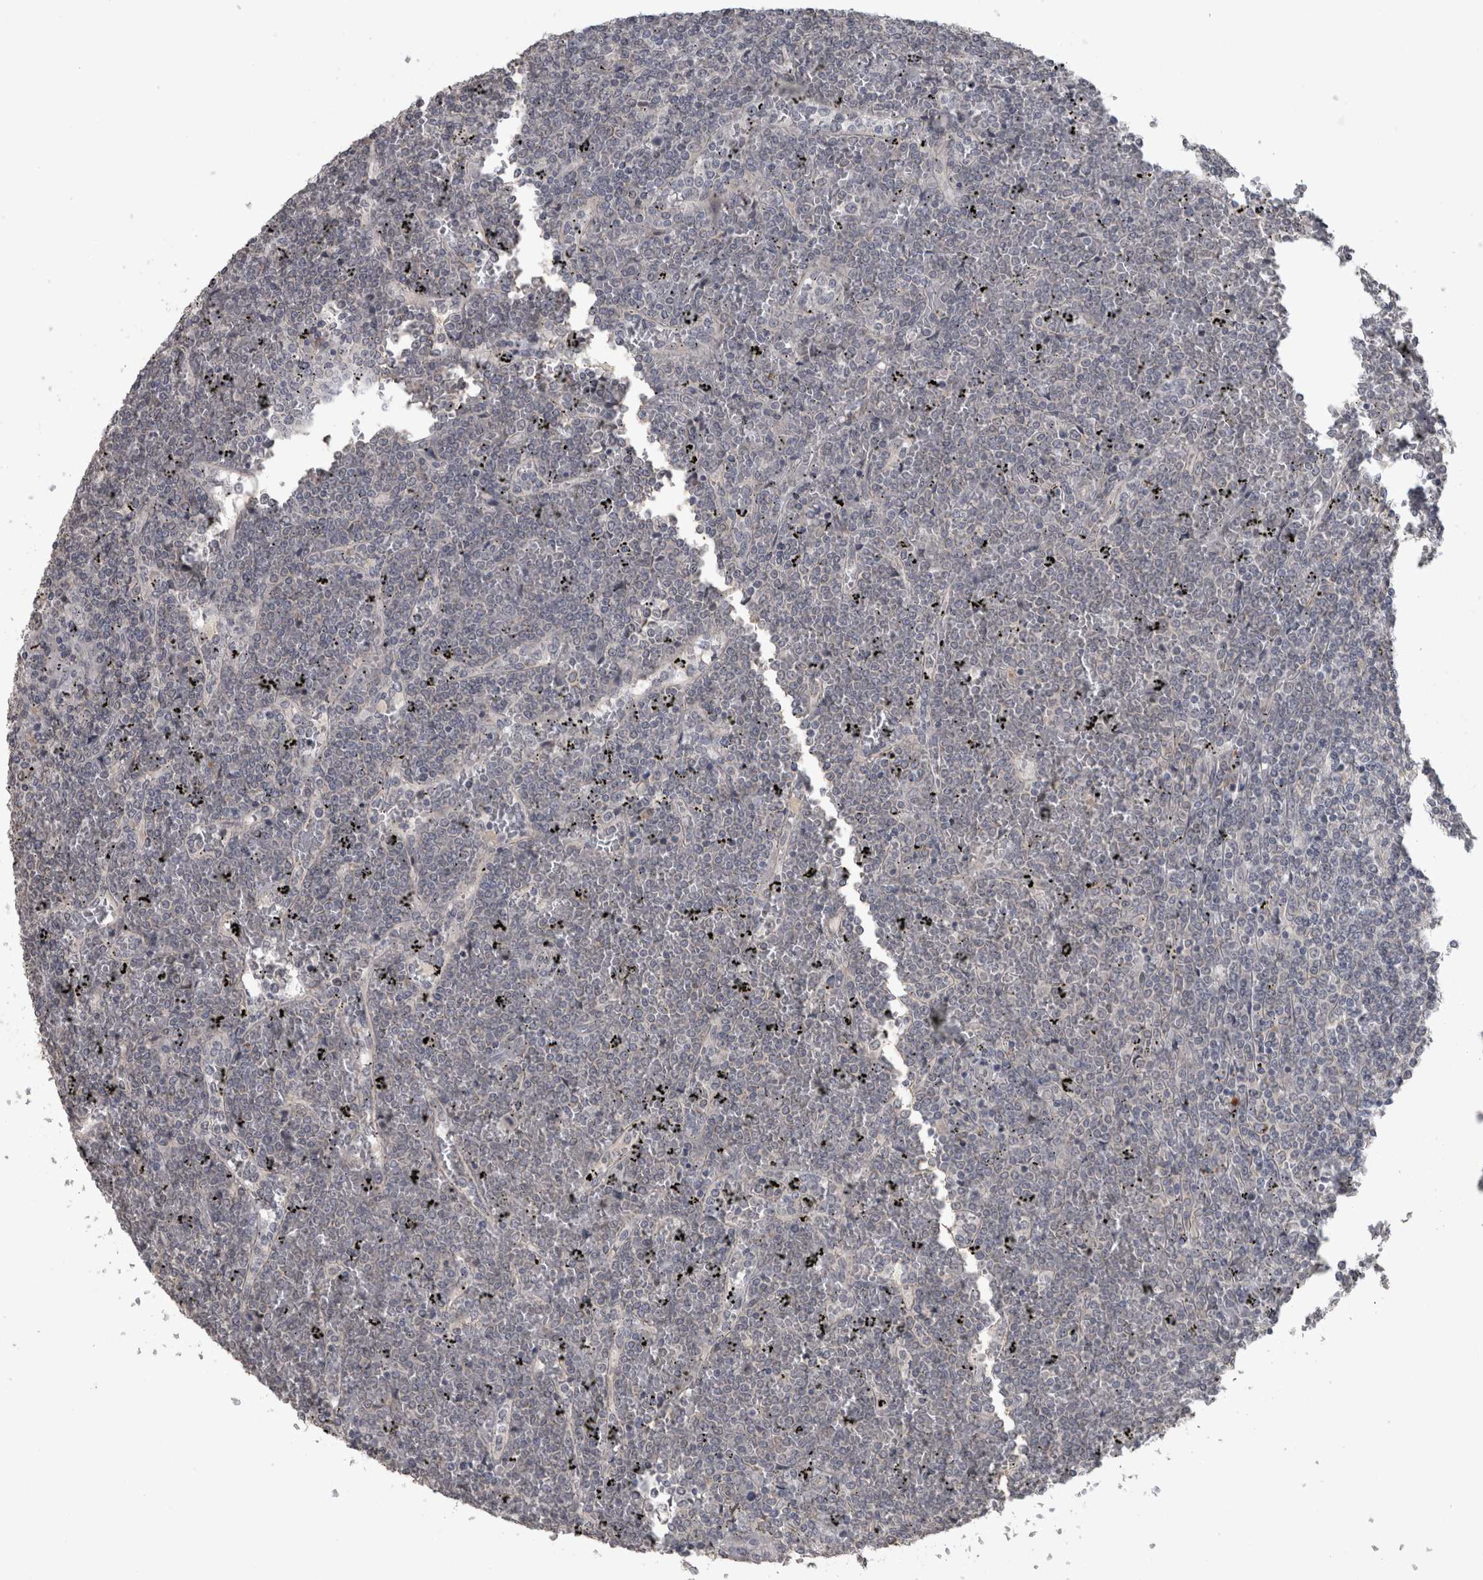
{"staining": {"intensity": "negative", "quantity": "none", "location": "none"}, "tissue": "lymphoma", "cell_type": "Tumor cells", "image_type": "cancer", "snomed": [{"axis": "morphology", "description": "Malignant lymphoma, non-Hodgkin's type, Low grade"}, {"axis": "topography", "description": "Spleen"}], "caption": "Protein analysis of low-grade malignant lymphoma, non-Hodgkin's type reveals no significant staining in tumor cells.", "gene": "RAB29", "patient": {"sex": "female", "age": 19}}